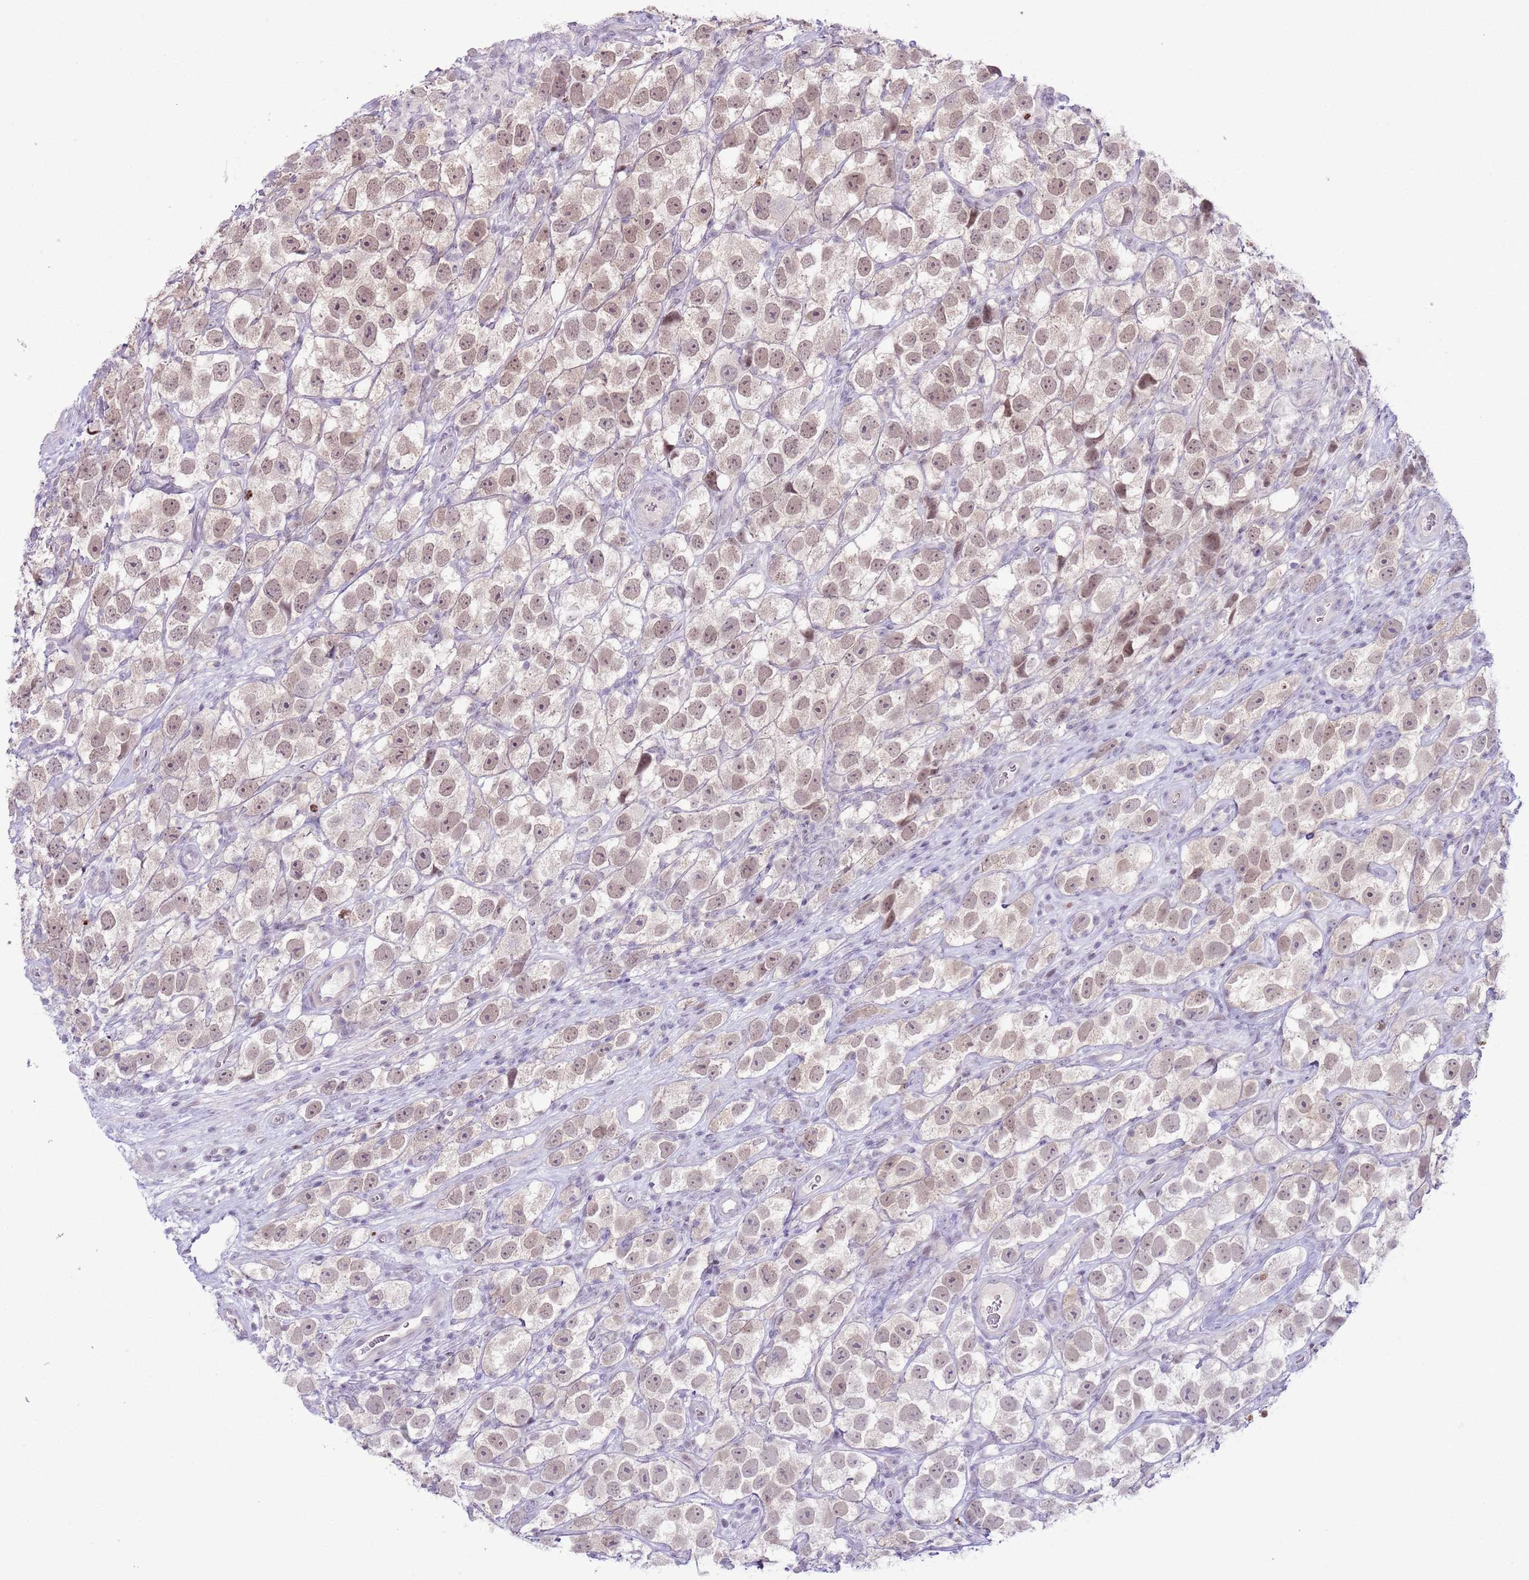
{"staining": {"intensity": "weak", "quantity": ">75%", "location": "nuclear"}, "tissue": "testis cancer", "cell_type": "Tumor cells", "image_type": "cancer", "snomed": [{"axis": "morphology", "description": "Seminoma, NOS"}, {"axis": "topography", "description": "Testis"}], "caption": "Immunohistochemistry (IHC) (DAB (3,3'-diaminobenzidine)) staining of human testis cancer demonstrates weak nuclear protein positivity in approximately >75% of tumor cells.", "gene": "MFSD10", "patient": {"sex": "male", "age": 26}}